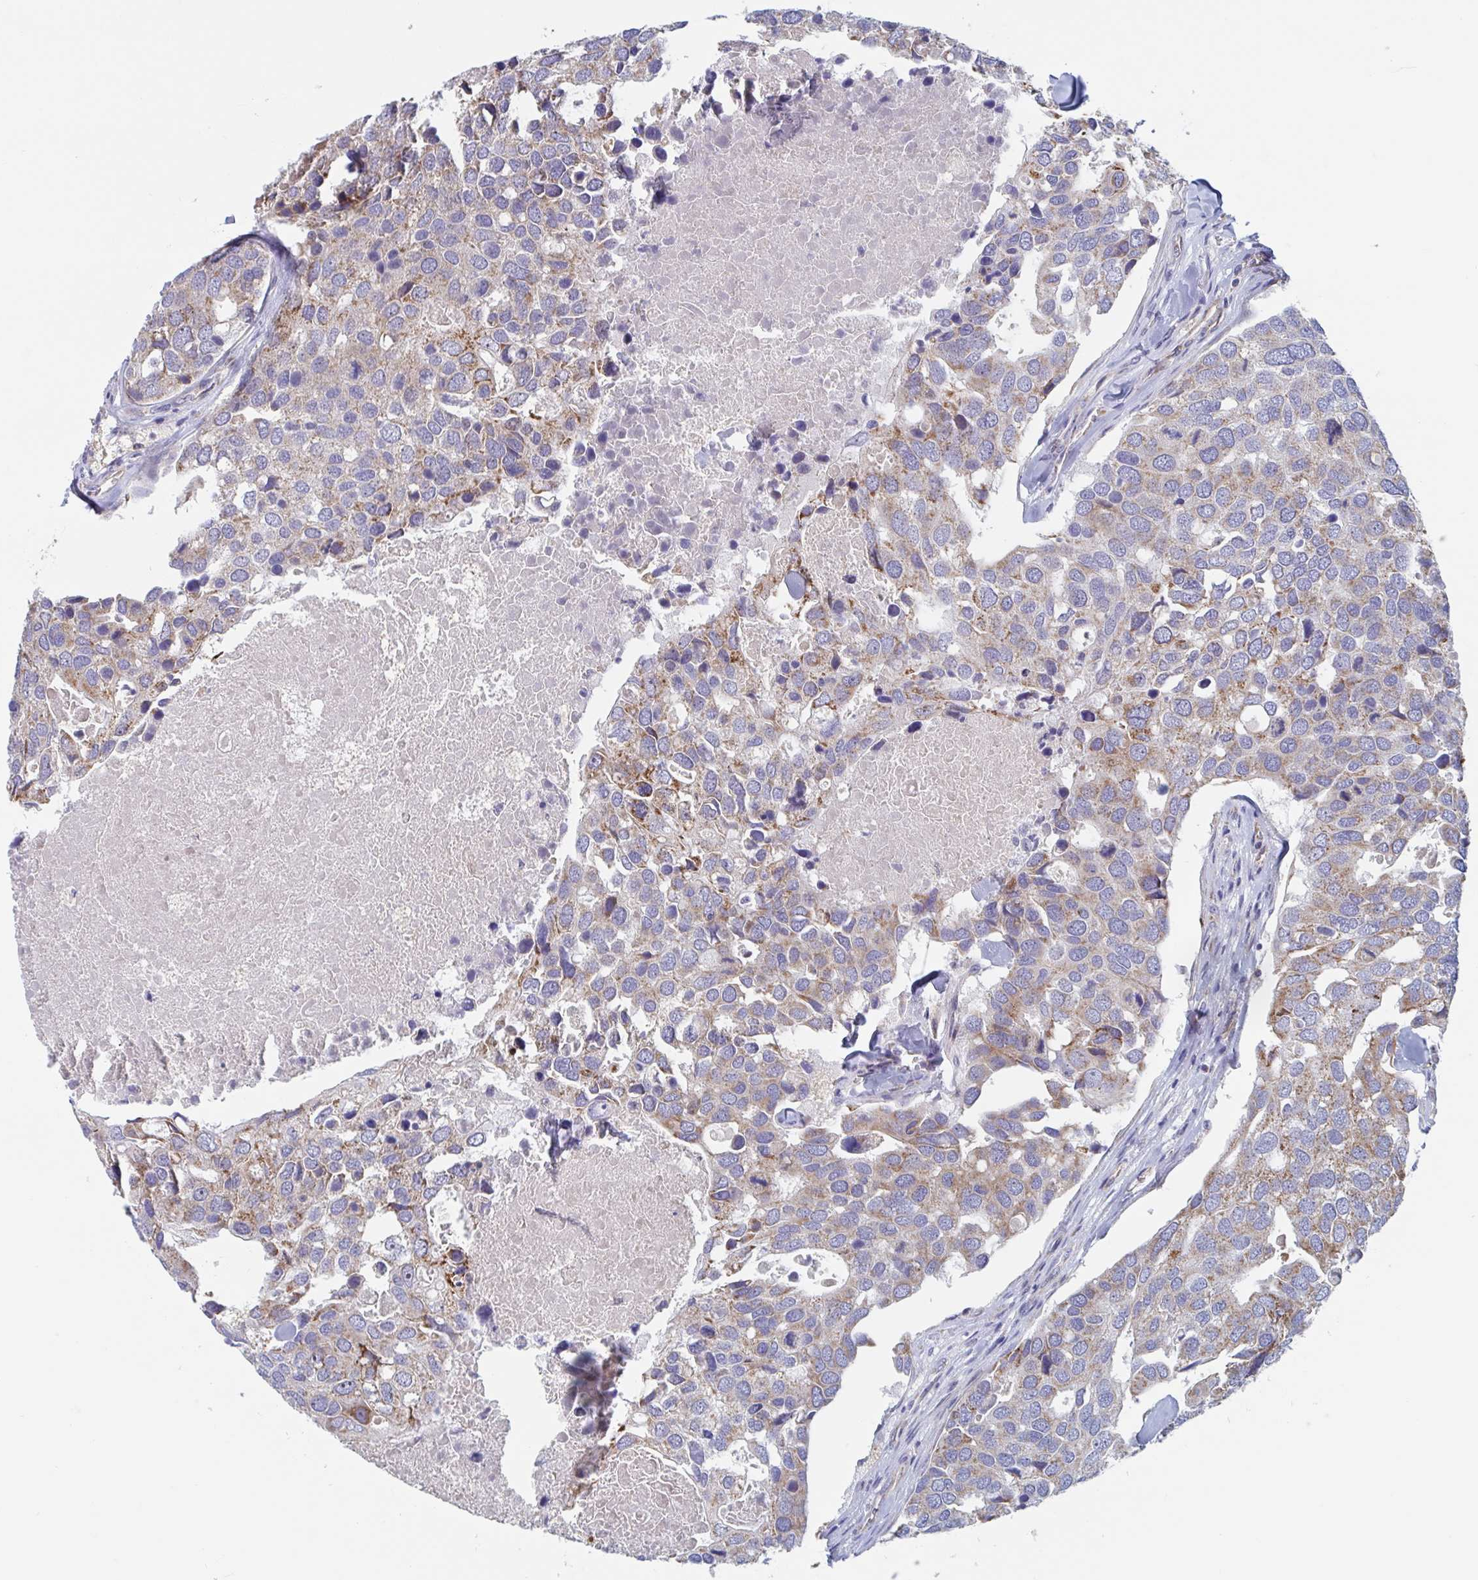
{"staining": {"intensity": "moderate", "quantity": "25%-75%", "location": "cytoplasmic/membranous"}, "tissue": "breast cancer", "cell_type": "Tumor cells", "image_type": "cancer", "snomed": [{"axis": "morphology", "description": "Duct carcinoma"}, {"axis": "topography", "description": "Breast"}], "caption": "This is a micrograph of immunohistochemistry staining of infiltrating ductal carcinoma (breast), which shows moderate expression in the cytoplasmic/membranous of tumor cells.", "gene": "MRPL53", "patient": {"sex": "female", "age": 83}}